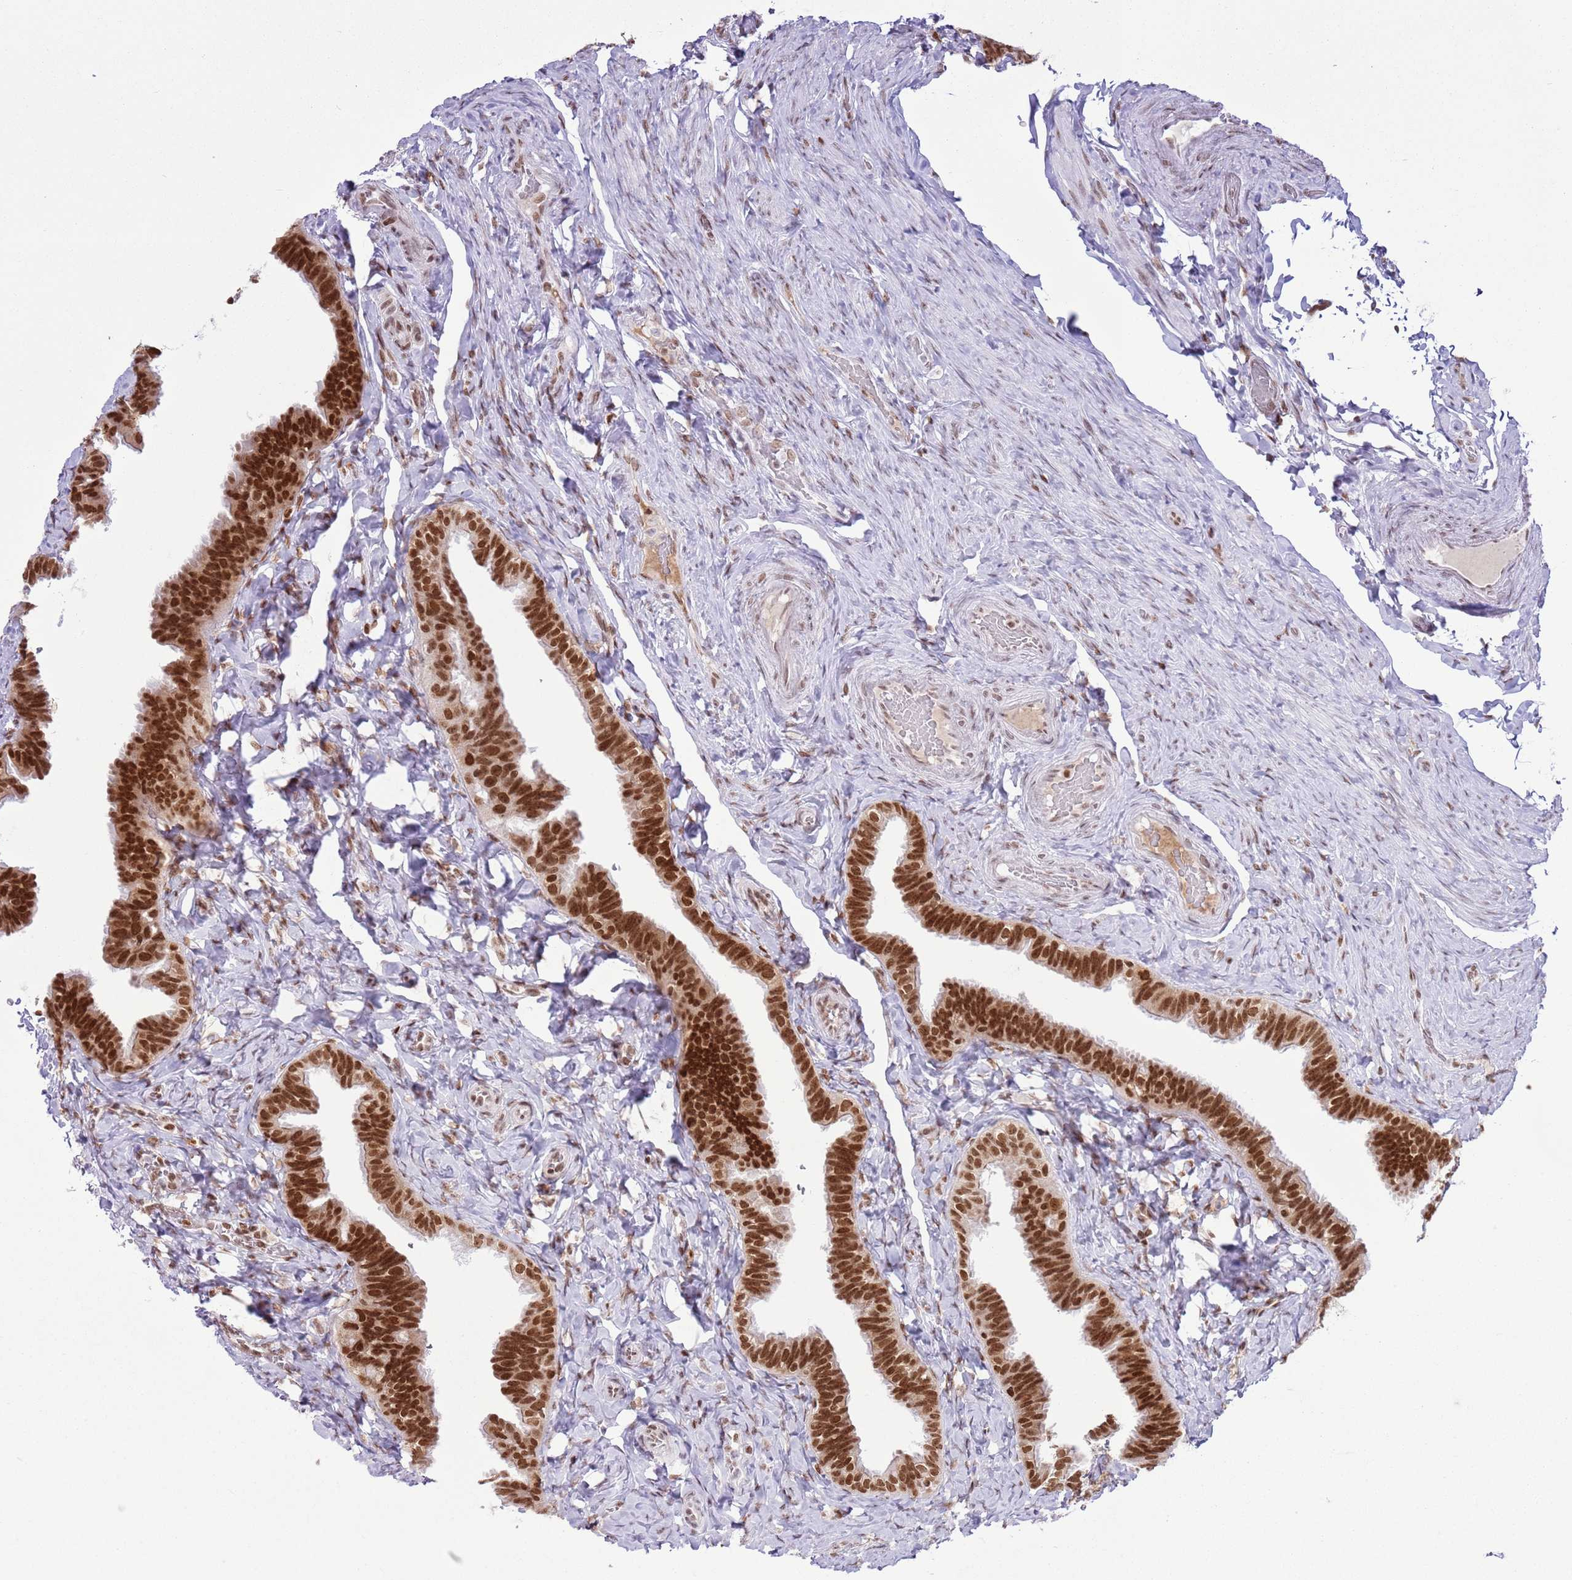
{"staining": {"intensity": "strong", "quantity": ">75%", "location": "cytoplasmic/membranous,nuclear"}, "tissue": "fallopian tube", "cell_type": "Glandular cells", "image_type": "normal", "snomed": [{"axis": "morphology", "description": "Normal tissue, NOS"}, {"axis": "topography", "description": "Fallopian tube"}], "caption": "This is an image of IHC staining of benign fallopian tube, which shows strong positivity in the cytoplasmic/membranous,nuclear of glandular cells.", "gene": "SELENOH", "patient": {"sex": "female", "age": 65}}